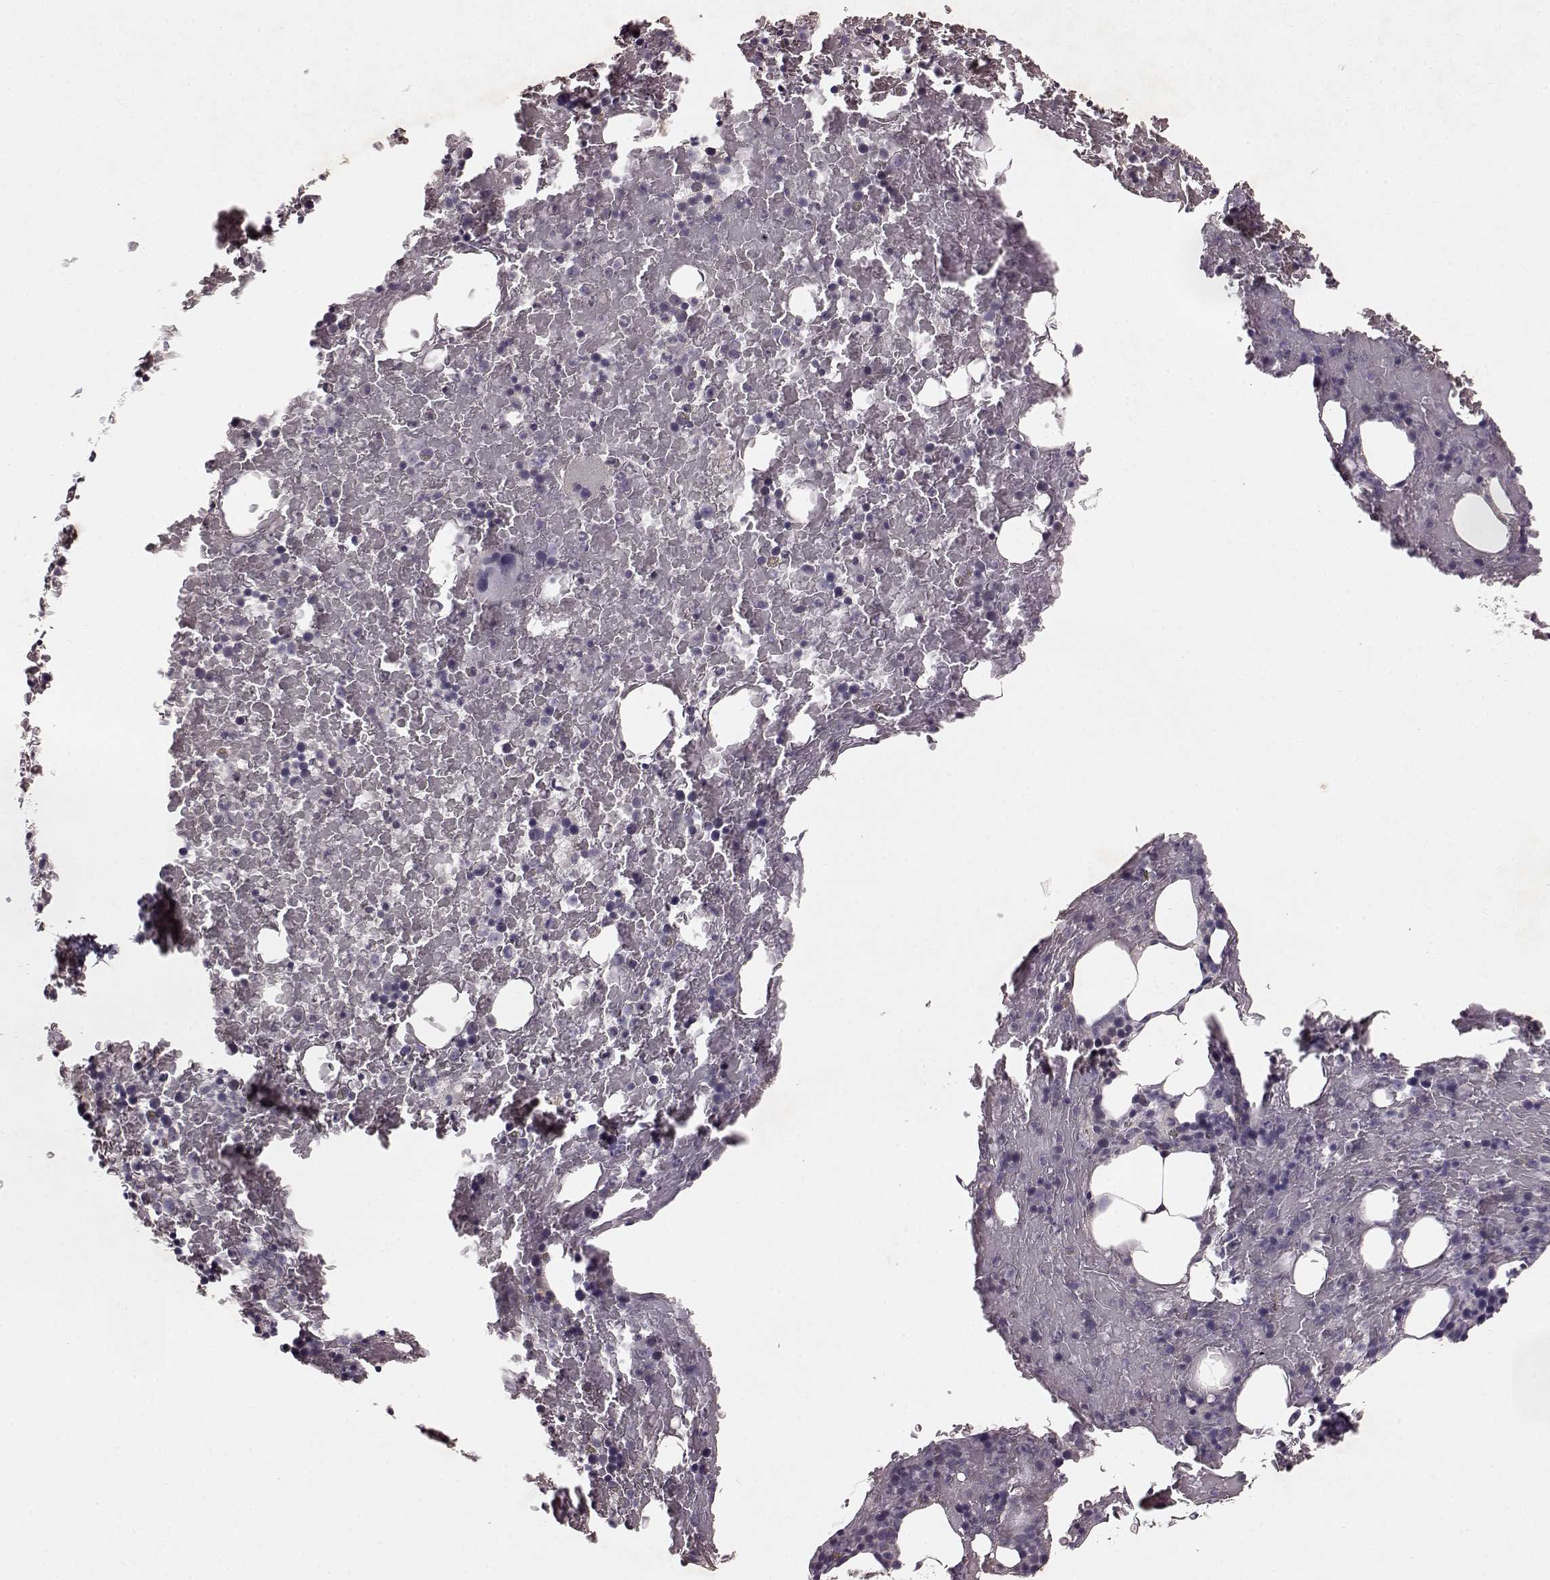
{"staining": {"intensity": "negative", "quantity": "none", "location": "none"}, "tissue": "bone marrow", "cell_type": "Hematopoietic cells", "image_type": "normal", "snomed": [{"axis": "morphology", "description": "Normal tissue, NOS"}, {"axis": "topography", "description": "Bone marrow"}], "caption": "Hematopoietic cells show no significant staining in normal bone marrow. (Brightfield microscopy of DAB IHC at high magnification).", "gene": "FRRS1L", "patient": {"sex": "male", "age": 72}}